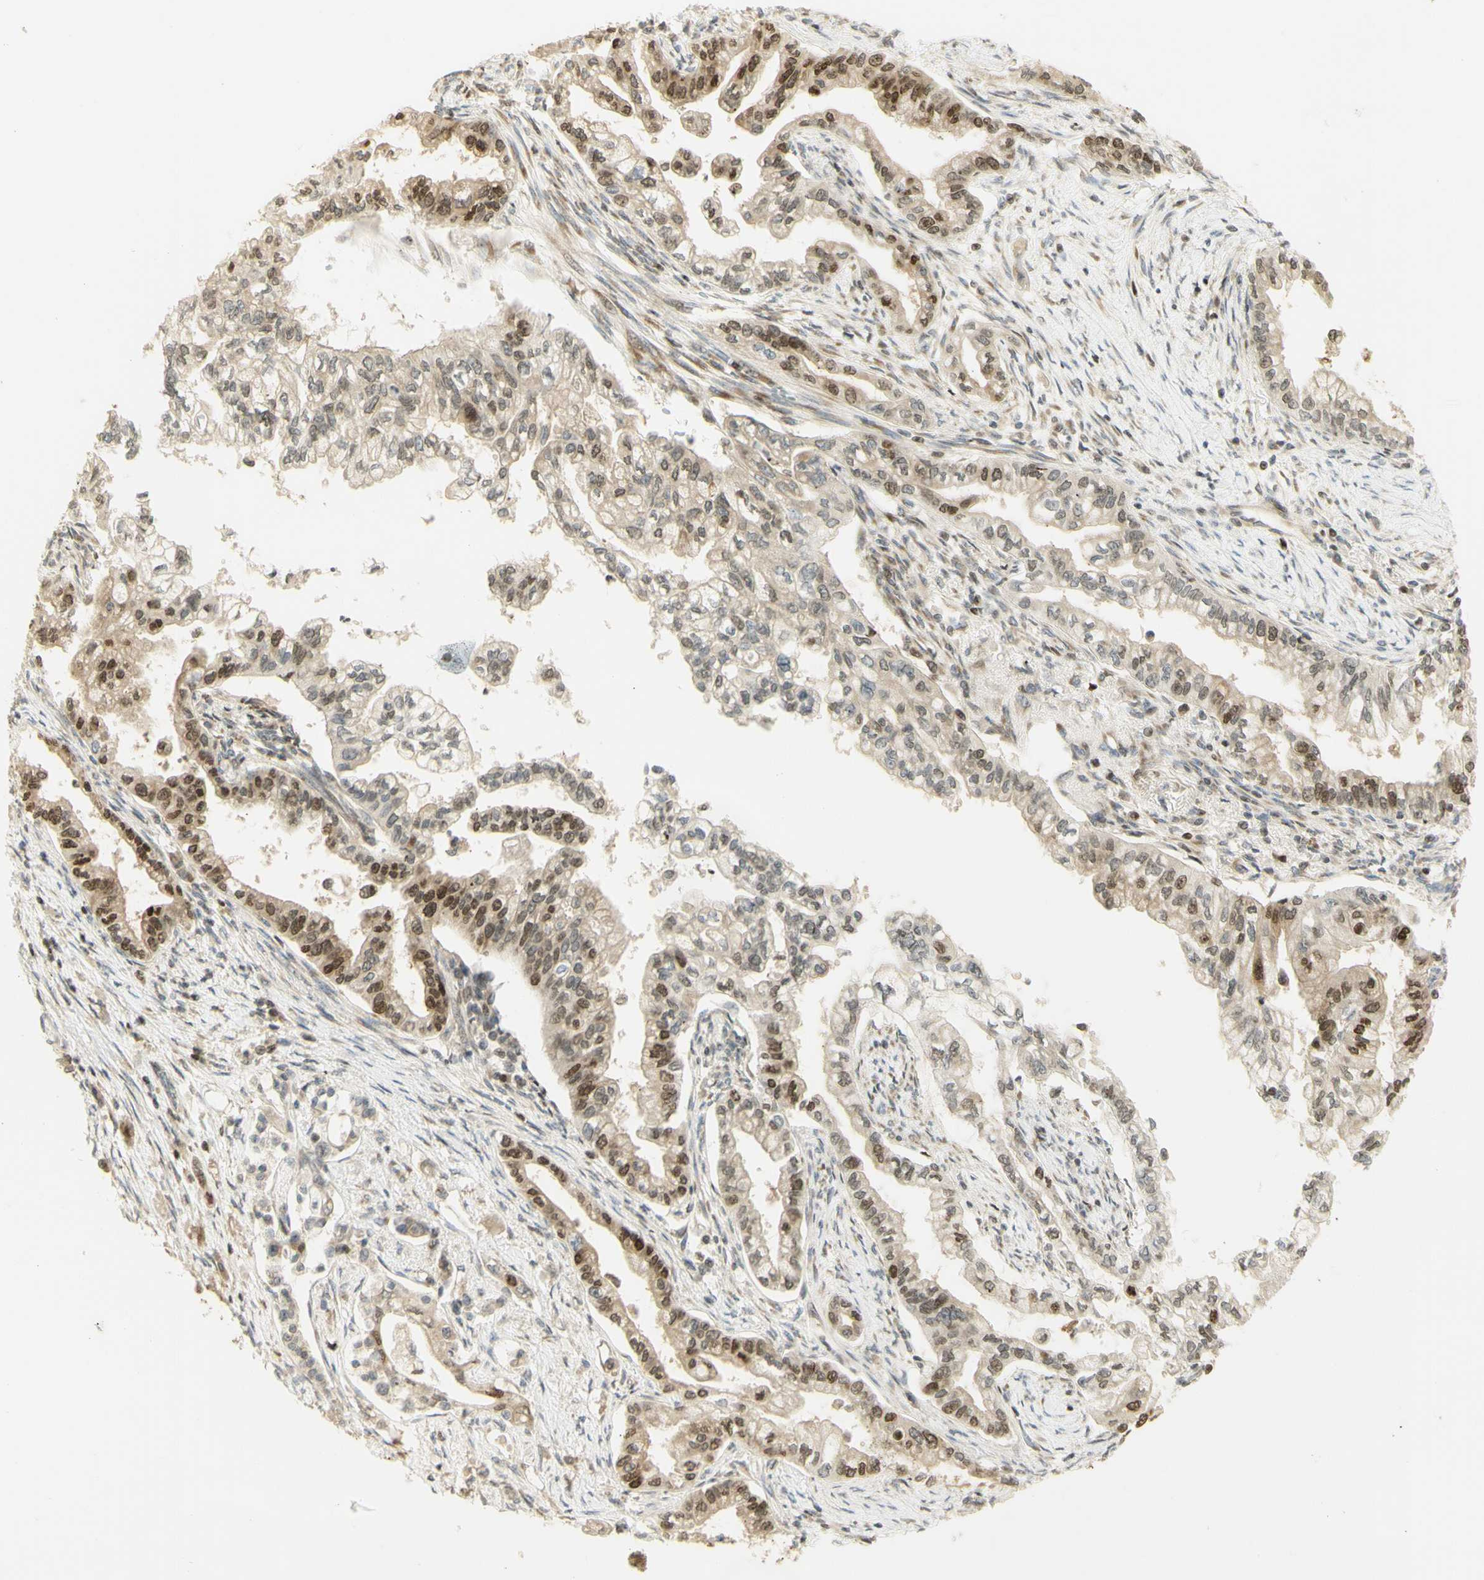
{"staining": {"intensity": "moderate", "quantity": ">75%", "location": "cytoplasmic/membranous,nuclear"}, "tissue": "pancreatic cancer", "cell_type": "Tumor cells", "image_type": "cancer", "snomed": [{"axis": "morphology", "description": "Normal tissue, NOS"}, {"axis": "topography", "description": "Pancreas"}], "caption": "Moderate cytoplasmic/membranous and nuclear positivity for a protein is seen in approximately >75% of tumor cells of pancreatic cancer using immunohistochemistry (IHC).", "gene": "KIF11", "patient": {"sex": "male", "age": 42}}